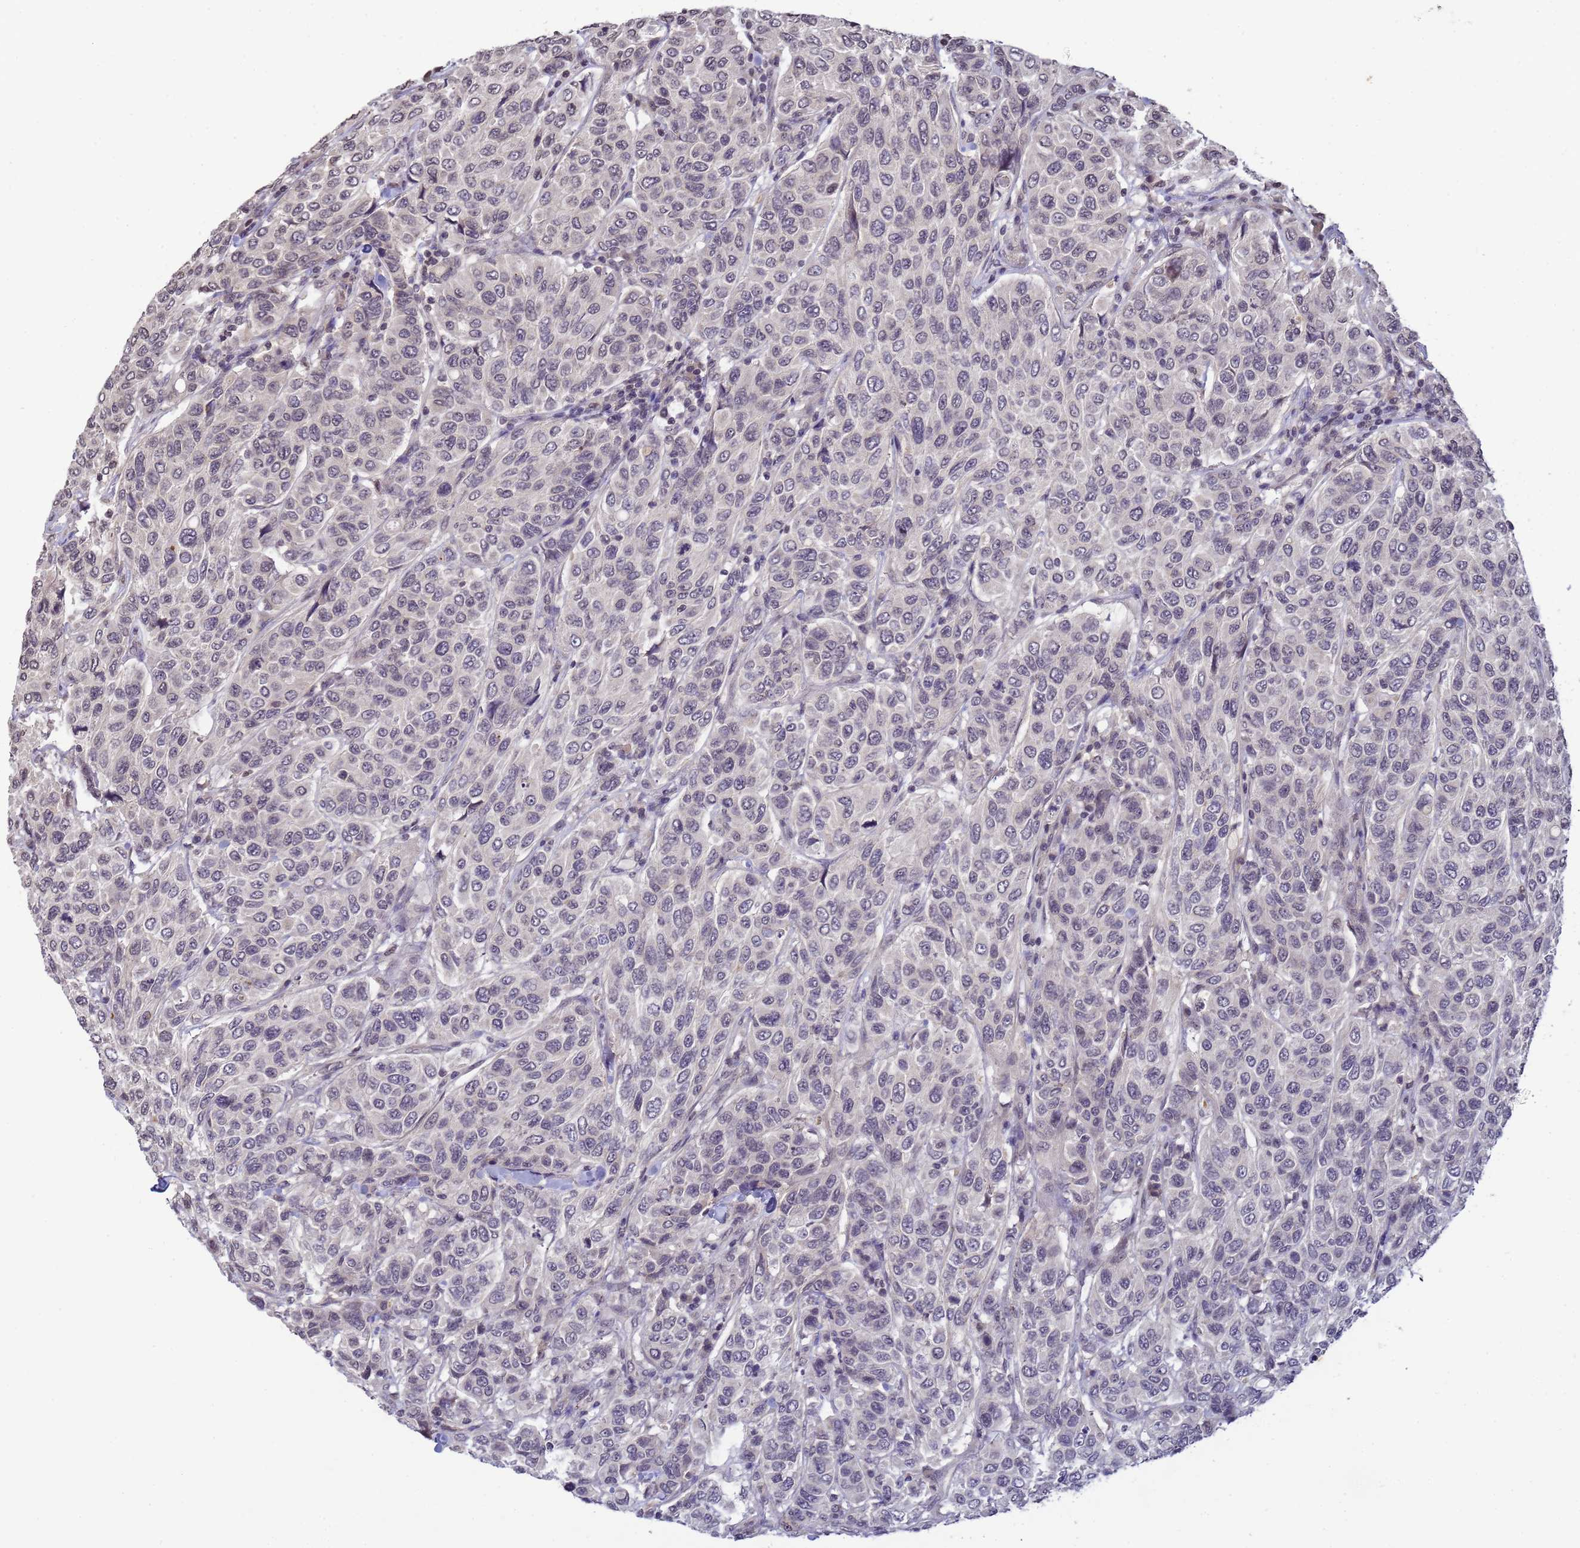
{"staining": {"intensity": "negative", "quantity": "none", "location": "none"}, "tissue": "breast cancer", "cell_type": "Tumor cells", "image_type": "cancer", "snomed": [{"axis": "morphology", "description": "Duct carcinoma"}, {"axis": "topography", "description": "Breast"}], "caption": "High power microscopy micrograph of an IHC micrograph of invasive ductal carcinoma (breast), revealing no significant positivity in tumor cells.", "gene": "MYL7", "patient": {"sex": "female", "age": 55}}